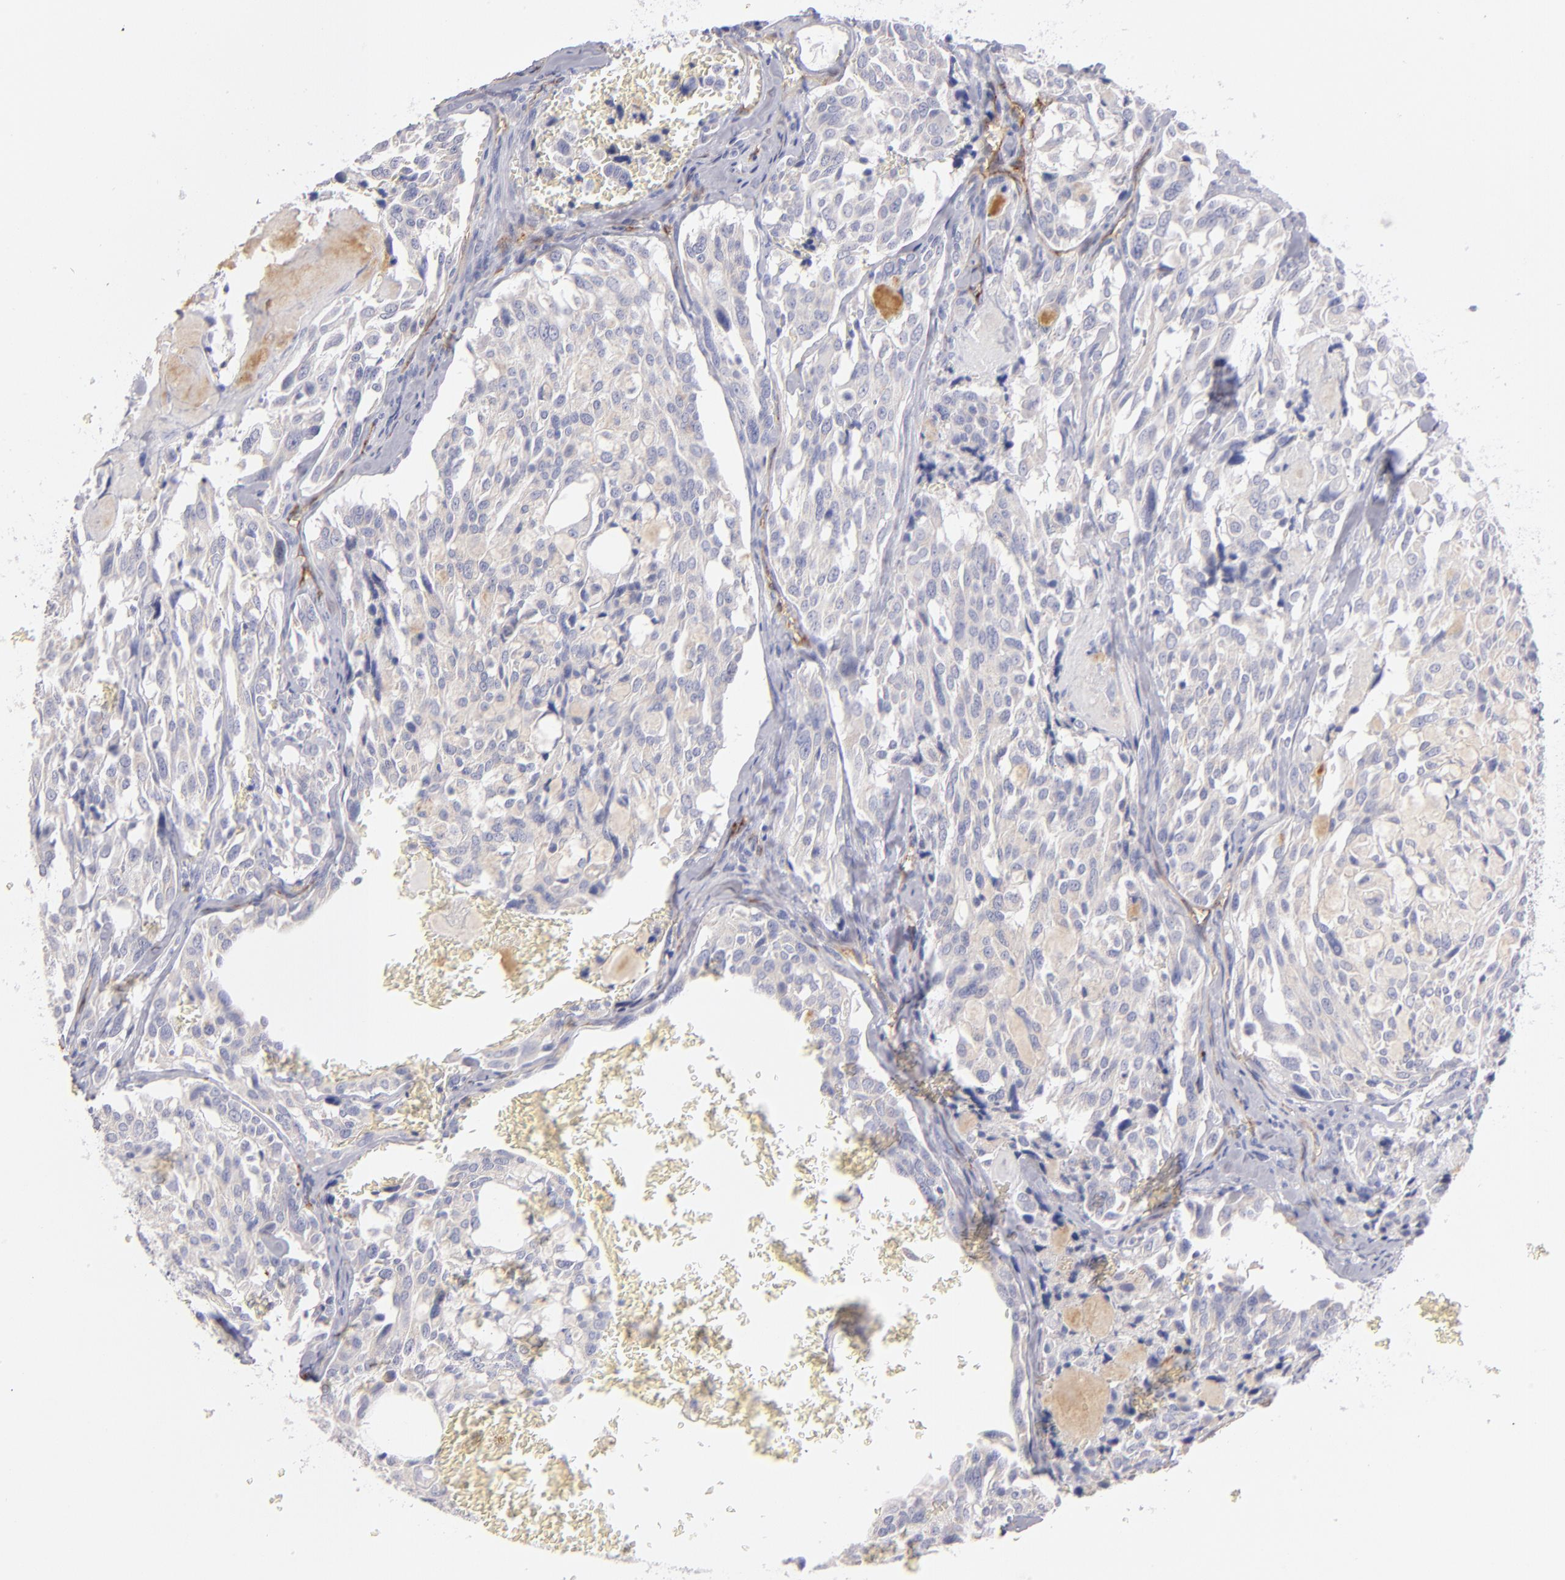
{"staining": {"intensity": "negative", "quantity": "none", "location": "none"}, "tissue": "thyroid cancer", "cell_type": "Tumor cells", "image_type": "cancer", "snomed": [{"axis": "morphology", "description": "Carcinoma, NOS"}, {"axis": "morphology", "description": "Carcinoid, malignant, NOS"}, {"axis": "topography", "description": "Thyroid gland"}], "caption": "Immunohistochemical staining of human thyroid cancer reveals no significant positivity in tumor cells.", "gene": "PLVAP", "patient": {"sex": "male", "age": 33}}